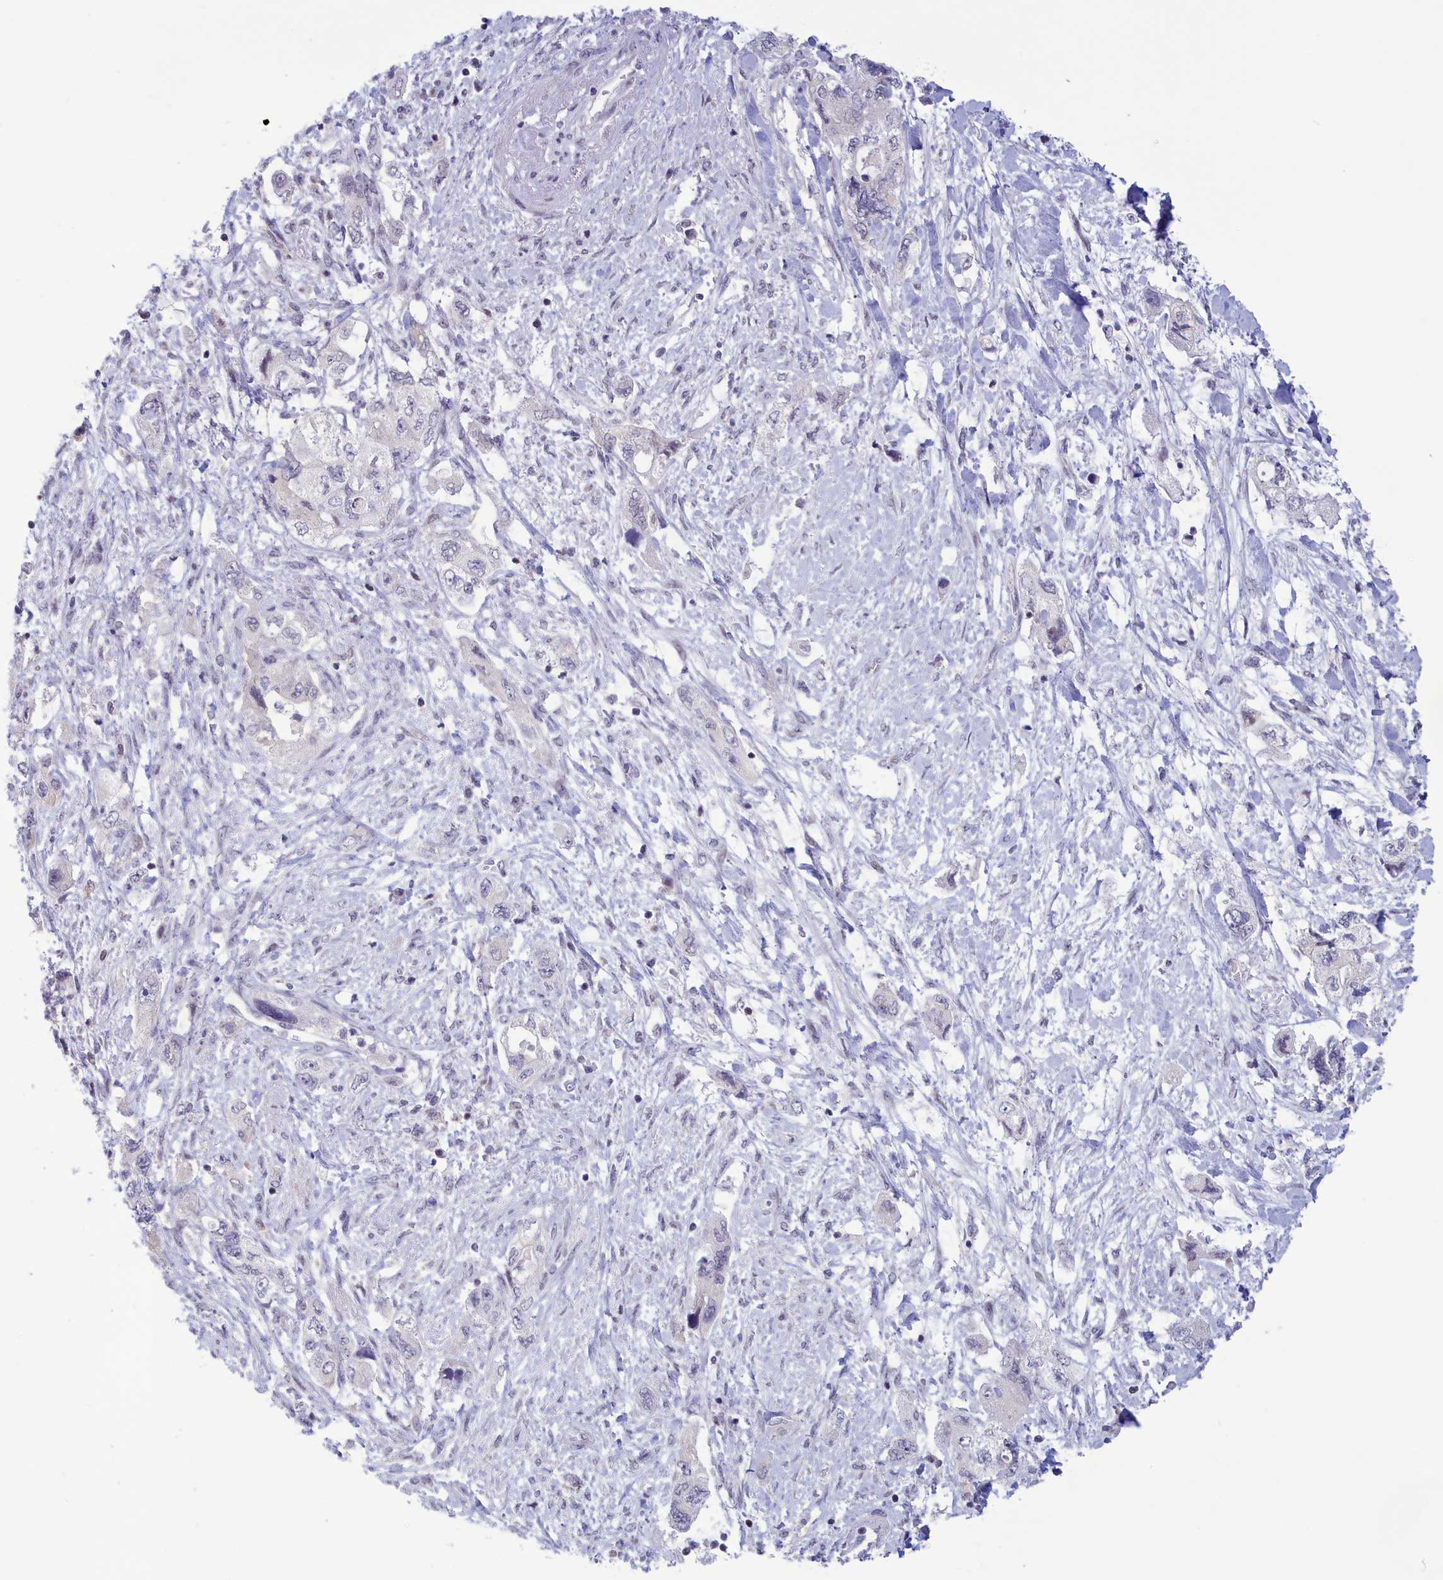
{"staining": {"intensity": "negative", "quantity": "none", "location": "none"}, "tissue": "pancreatic cancer", "cell_type": "Tumor cells", "image_type": "cancer", "snomed": [{"axis": "morphology", "description": "Adenocarcinoma, NOS"}, {"axis": "topography", "description": "Pancreas"}], "caption": "The IHC image has no significant staining in tumor cells of pancreatic cancer (adenocarcinoma) tissue. (IHC, brightfield microscopy, high magnification).", "gene": "CORO2A", "patient": {"sex": "female", "age": 73}}